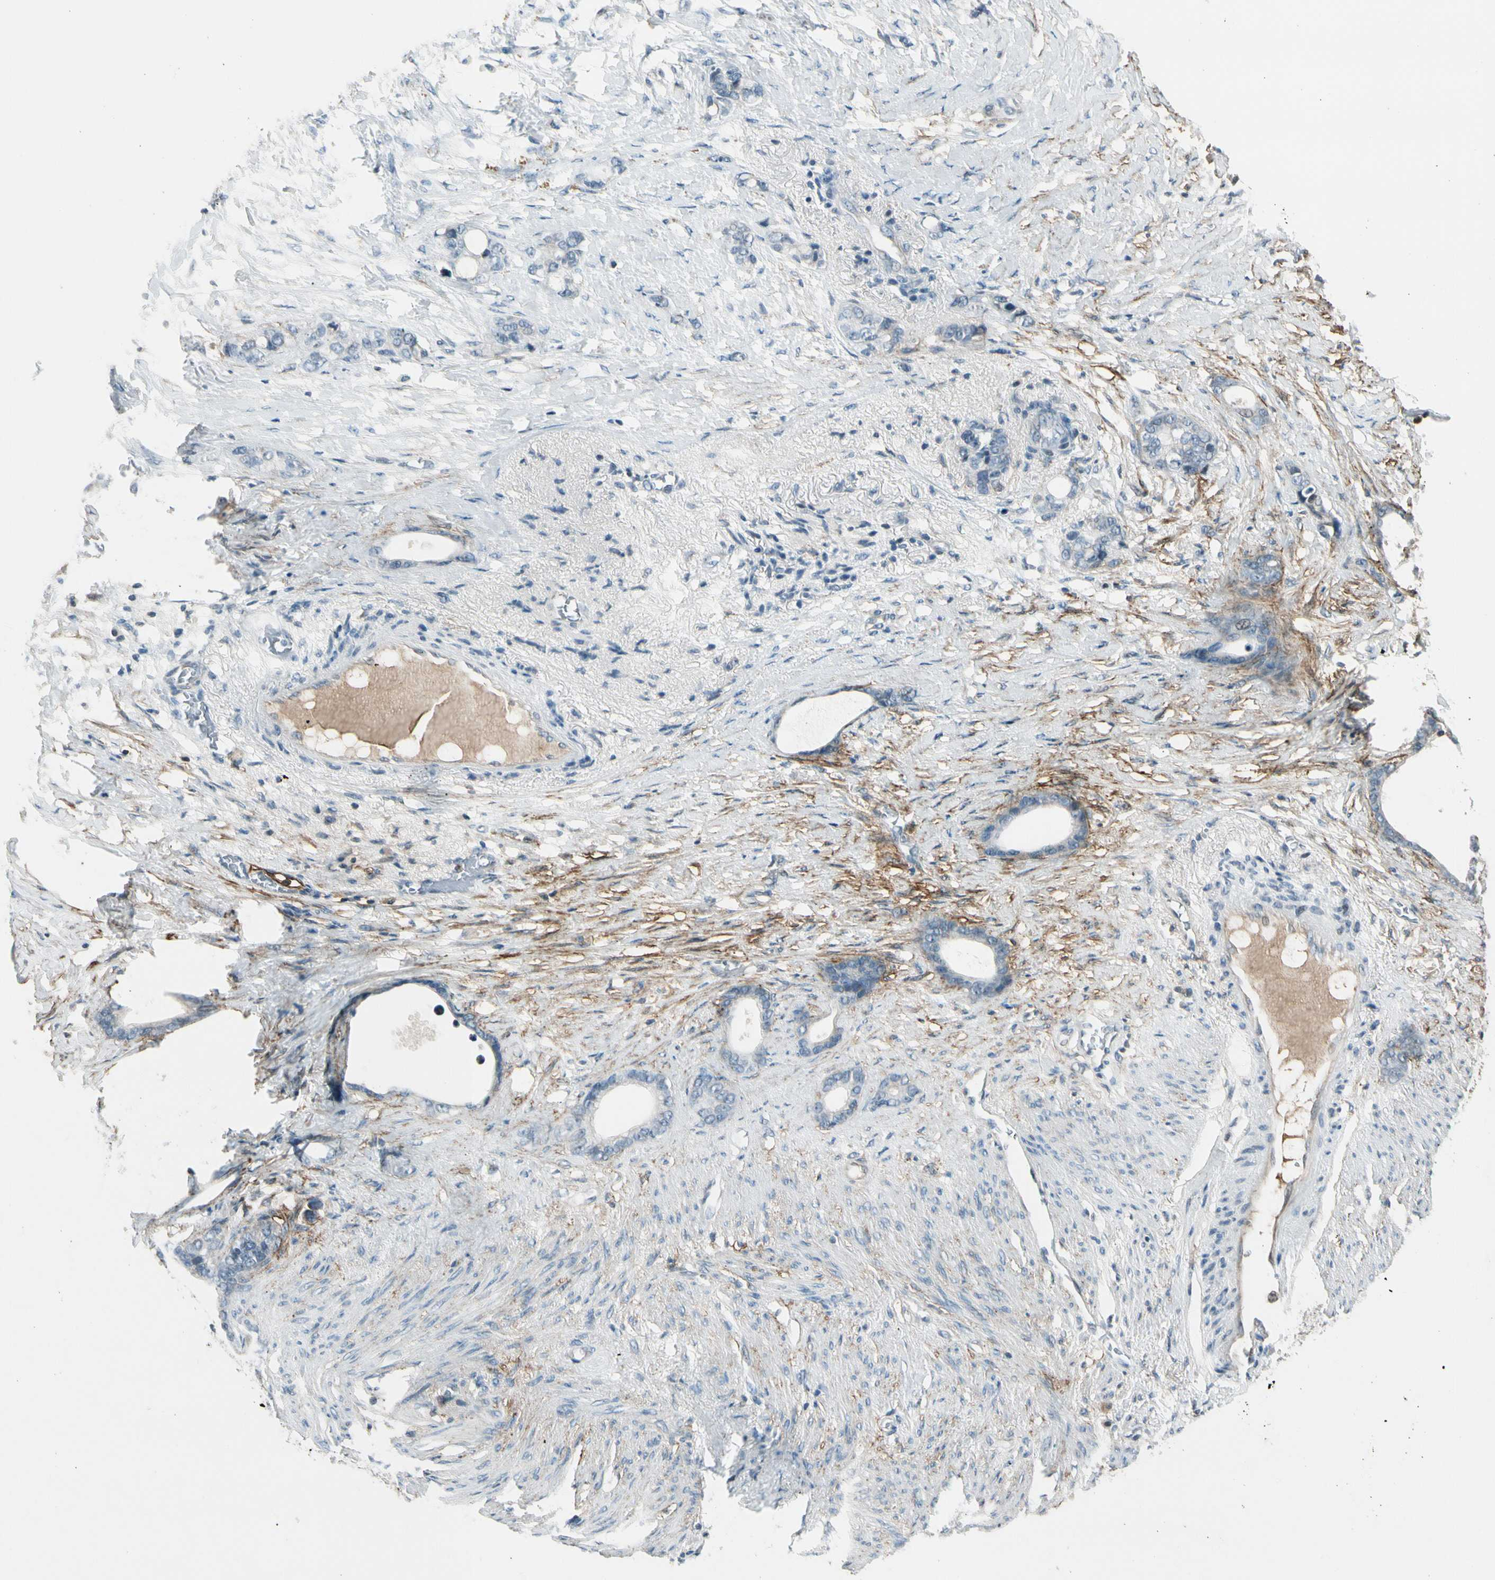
{"staining": {"intensity": "negative", "quantity": "none", "location": "none"}, "tissue": "stomach cancer", "cell_type": "Tumor cells", "image_type": "cancer", "snomed": [{"axis": "morphology", "description": "Adenocarcinoma, NOS"}, {"axis": "topography", "description": "Stomach"}], "caption": "A micrograph of stomach cancer stained for a protein reveals no brown staining in tumor cells.", "gene": "PDPN", "patient": {"sex": "female", "age": 75}}